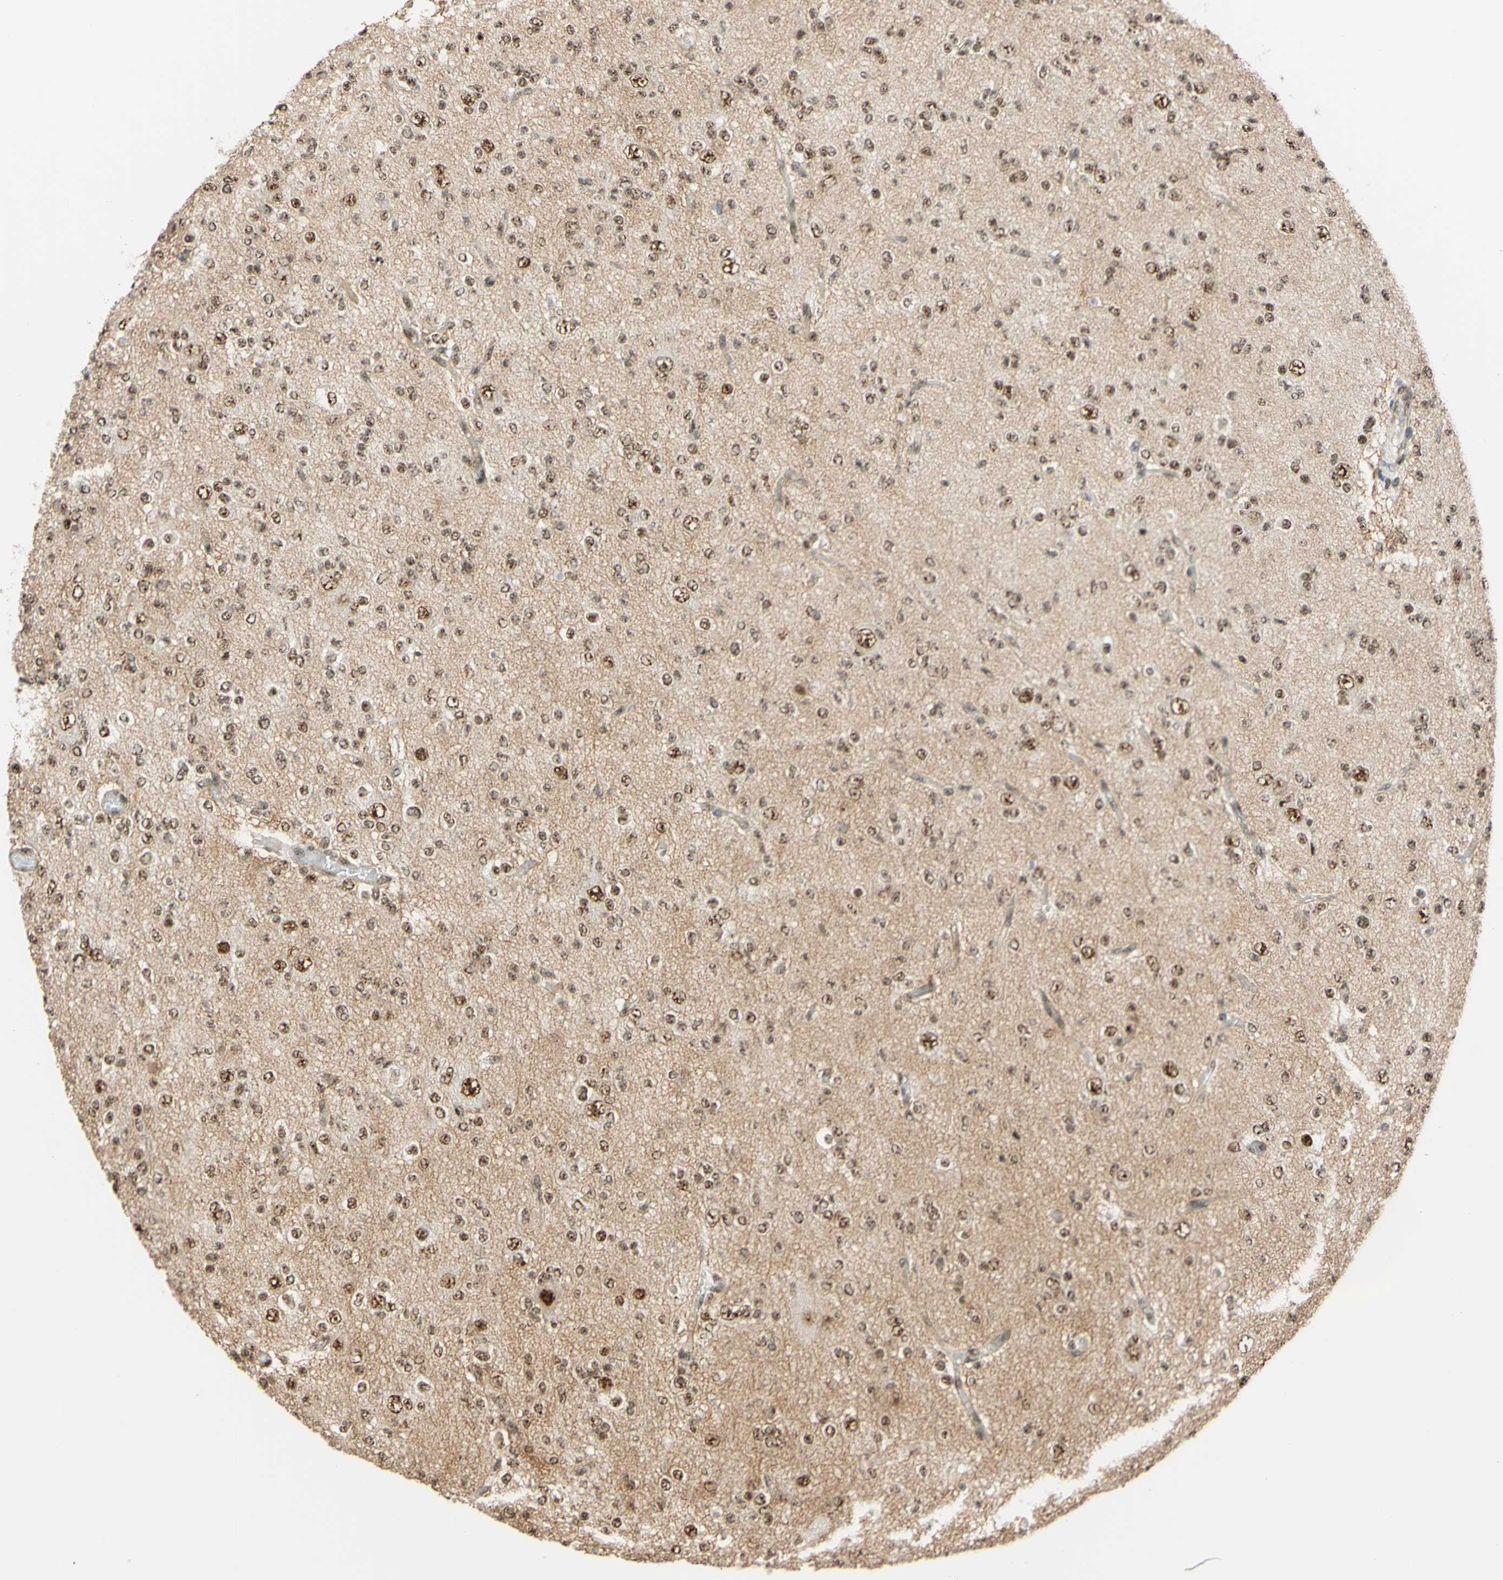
{"staining": {"intensity": "moderate", "quantity": ">75%", "location": "nuclear"}, "tissue": "glioma", "cell_type": "Tumor cells", "image_type": "cancer", "snomed": [{"axis": "morphology", "description": "Glioma, malignant, Low grade"}, {"axis": "topography", "description": "Brain"}], "caption": "This micrograph reveals immunohistochemistry (IHC) staining of human malignant low-grade glioma, with medium moderate nuclear staining in approximately >75% of tumor cells.", "gene": "SAP18", "patient": {"sex": "male", "age": 38}}